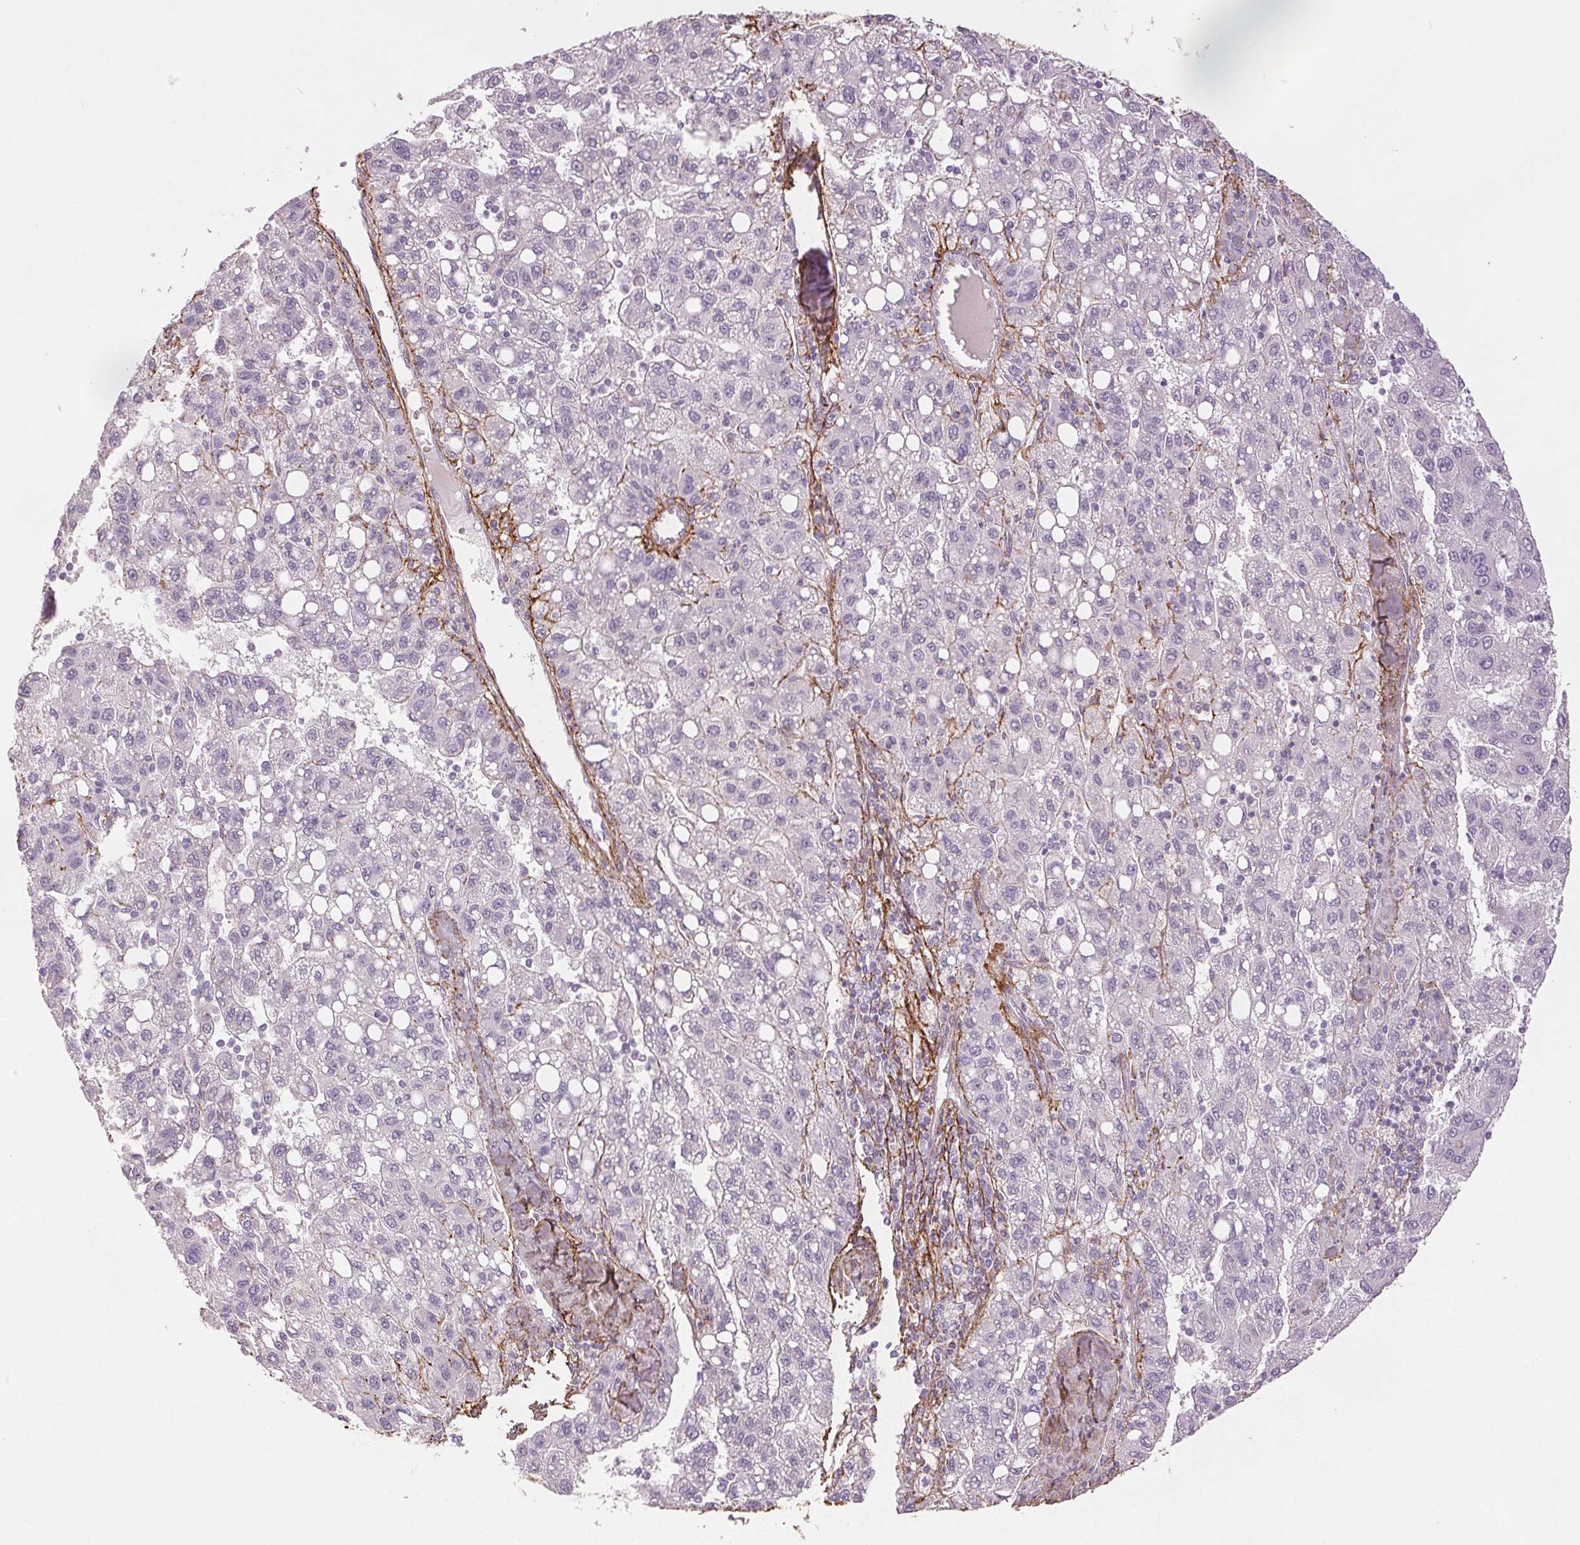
{"staining": {"intensity": "negative", "quantity": "none", "location": "none"}, "tissue": "liver cancer", "cell_type": "Tumor cells", "image_type": "cancer", "snomed": [{"axis": "morphology", "description": "Carcinoma, Hepatocellular, NOS"}, {"axis": "topography", "description": "Liver"}], "caption": "Immunohistochemistry of human liver cancer (hepatocellular carcinoma) reveals no expression in tumor cells.", "gene": "FBN1", "patient": {"sex": "female", "age": 82}}